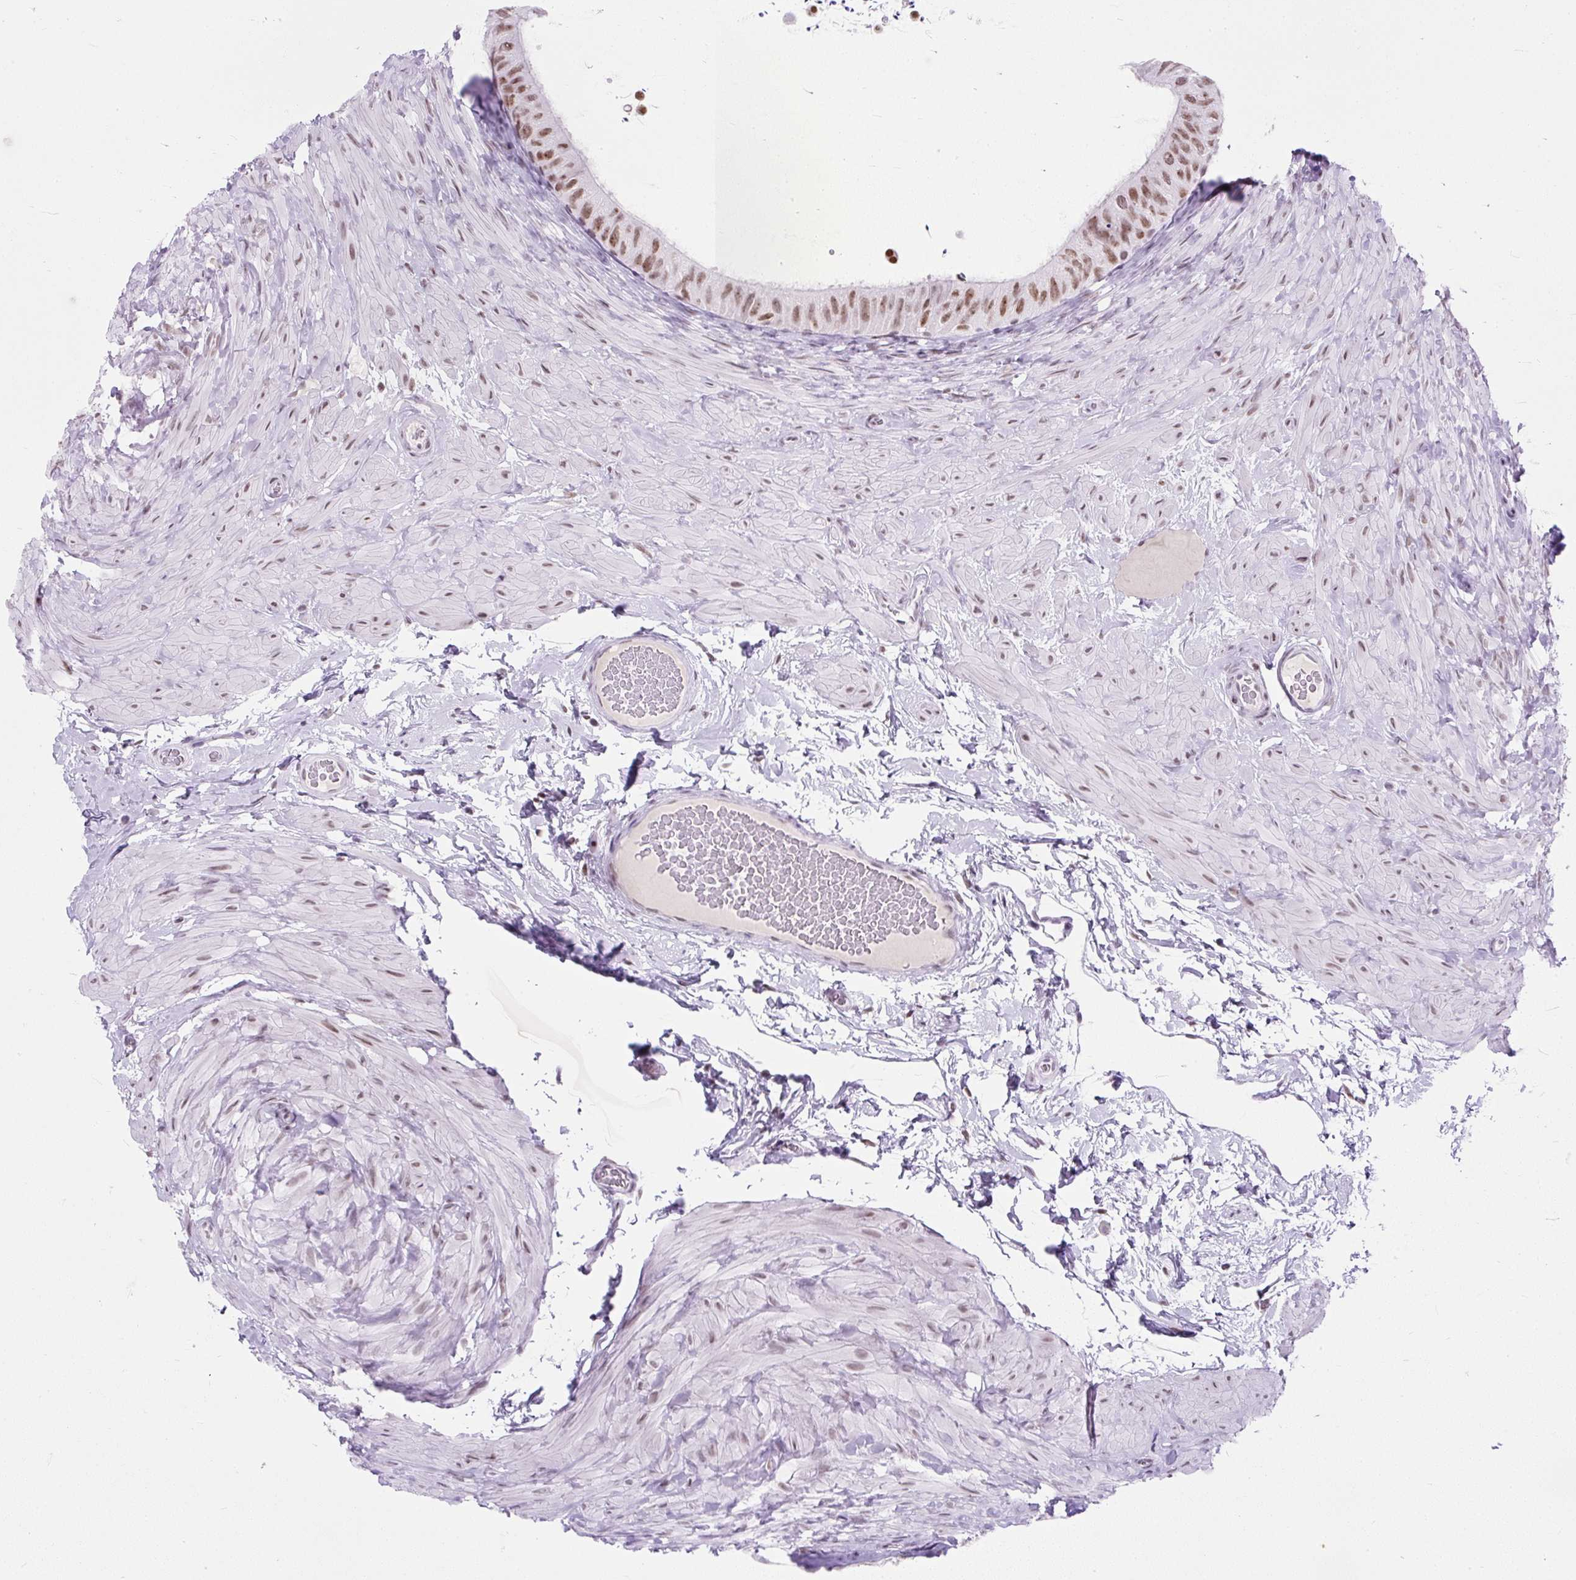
{"staining": {"intensity": "moderate", "quantity": ">75%", "location": "nuclear"}, "tissue": "epididymis", "cell_type": "Glandular cells", "image_type": "normal", "snomed": [{"axis": "morphology", "description": "Normal tissue, NOS"}, {"axis": "topography", "description": "Epididymis, spermatic cord, NOS"}, {"axis": "topography", "description": "Epididymis"}], "caption": "Immunohistochemical staining of normal epididymis shows >75% levels of moderate nuclear protein expression in approximately >75% of glandular cells. The staining was performed using DAB (3,3'-diaminobenzidine) to visualize the protein expression in brown, while the nuclei were stained in blue with hematoxylin (Magnification: 20x).", "gene": "PLCXD2", "patient": {"sex": "male", "age": 31}}